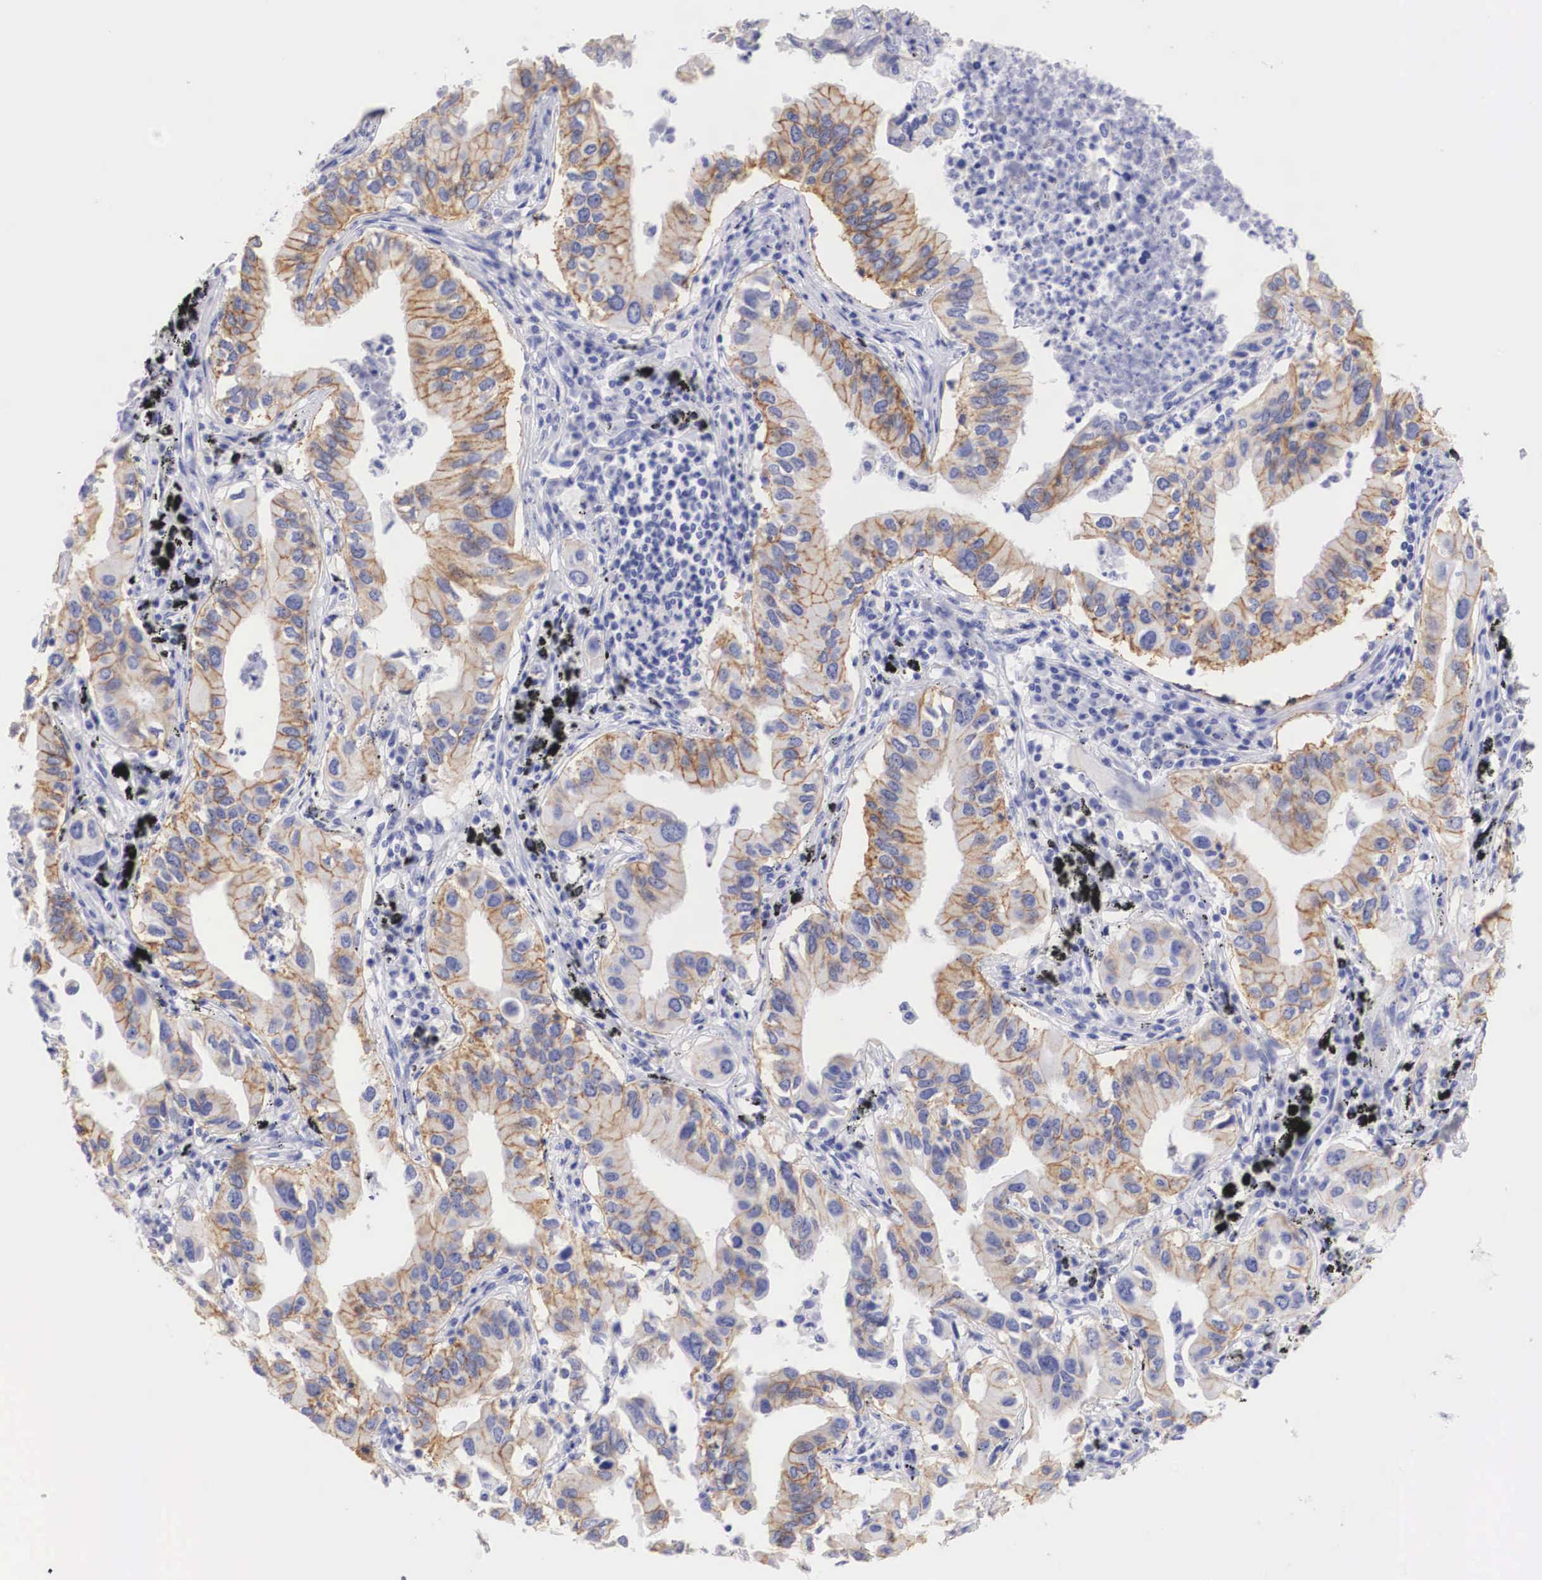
{"staining": {"intensity": "moderate", "quantity": "25%-75%", "location": "cytoplasmic/membranous"}, "tissue": "lung cancer", "cell_type": "Tumor cells", "image_type": "cancer", "snomed": [{"axis": "morphology", "description": "Adenocarcinoma, NOS"}, {"axis": "topography", "description": "Lung"}], "caption": "Human adenocarcinoma (lung) stained with a protein marker exhibits moderate staining in tumor cells.", "gene": "ERBB2", "patient": {"sex": "male", "age": 48}}